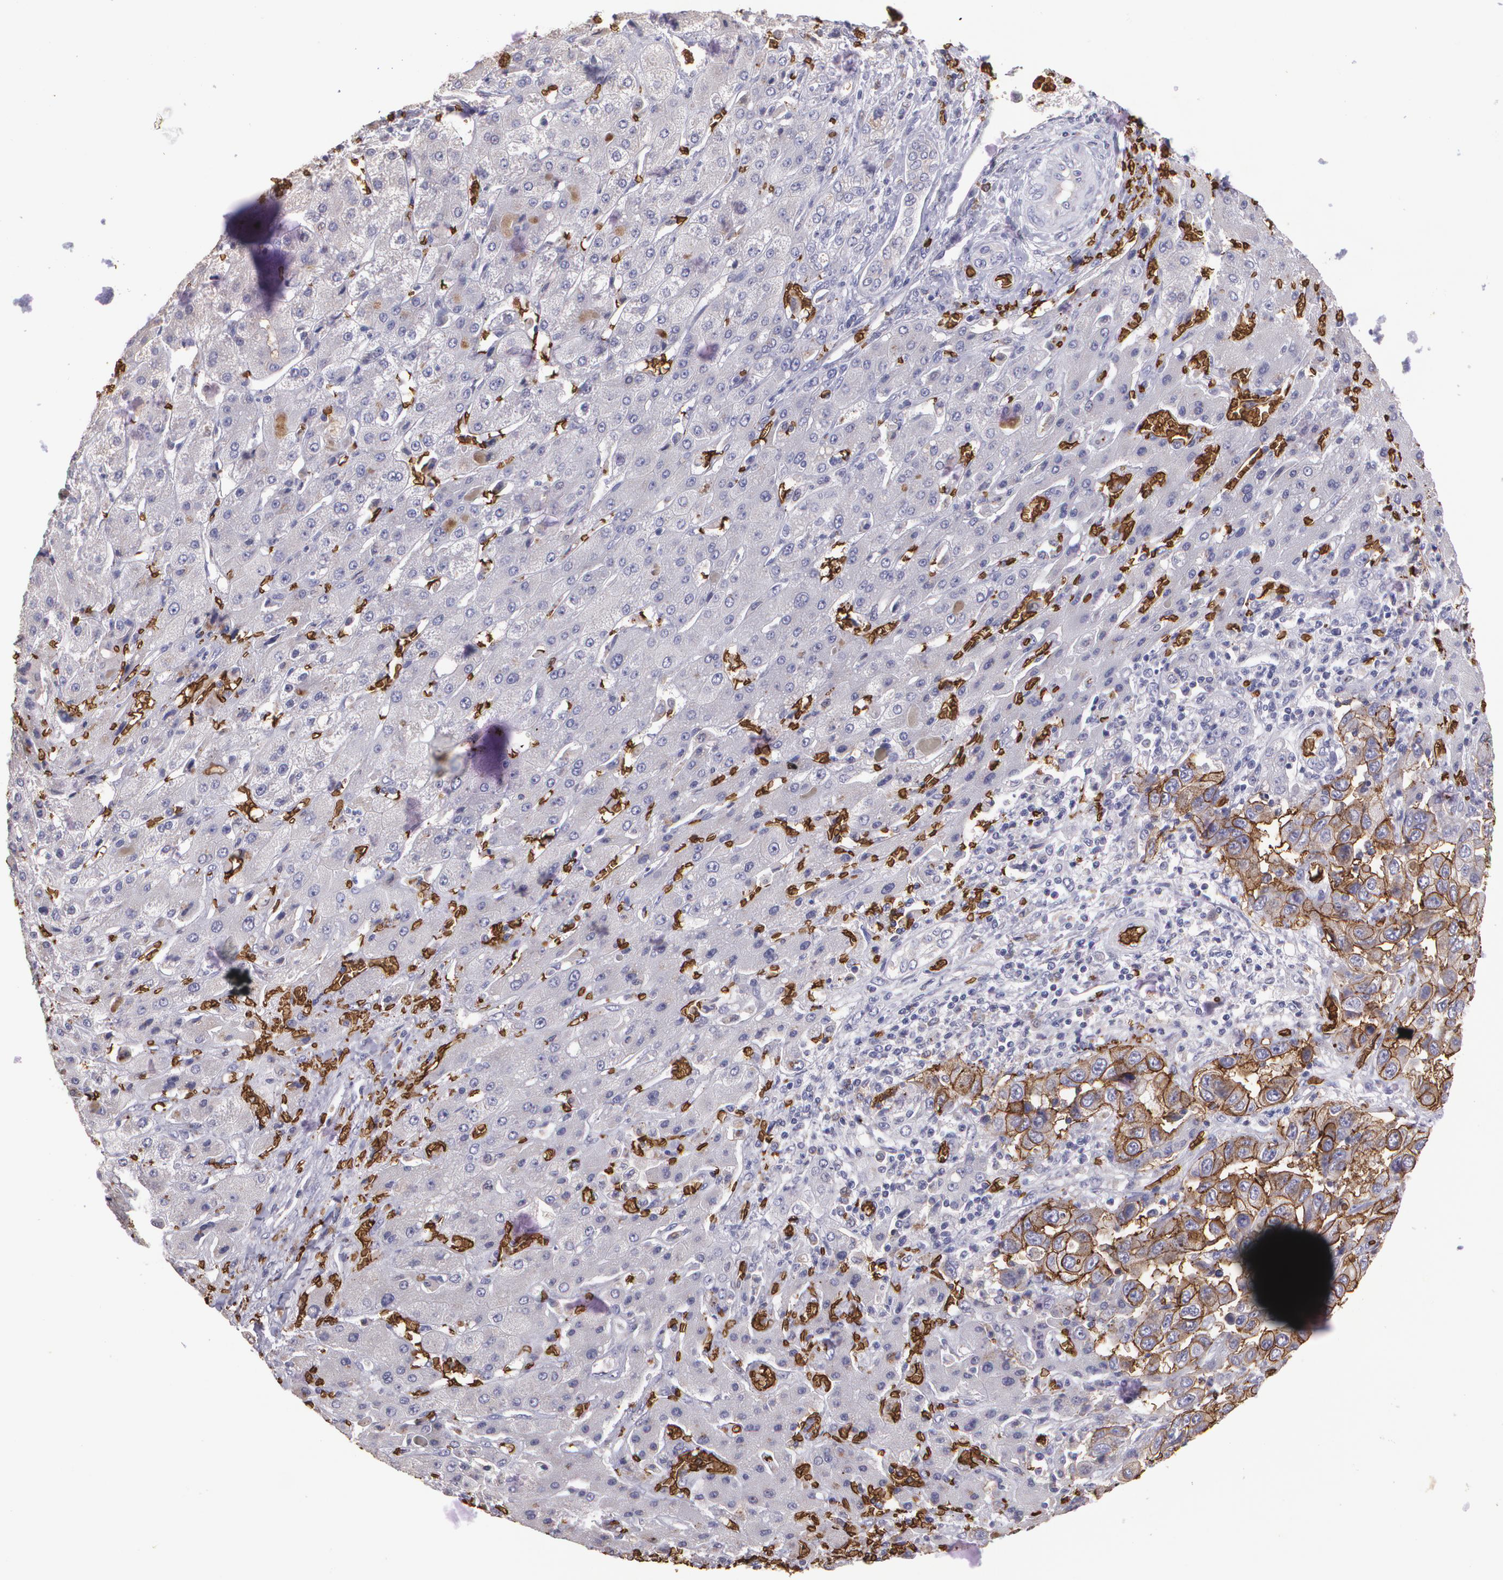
{"staining": {"intensity": "moderate", "quantity": ">75%", "location": "cytoplasmic/membranous"}, "tissue": "liver cancer", "cell_type": "Tumor cells", "image_type": "cancer", "snomed": [{"axis": "morphology", "description": "Cholangiocarcinoma"}, {"axis": "topography", "description": "Liver"}], "caption": "This image exhibits immunohistochemistry (IHC) staining of liver cancer, with medium moderate cytoplasmic/membranous positivity in approximately >75% of tumor cells.", "gene": "SLC2A1", "patient": {"sex": "female", "age": 52}}